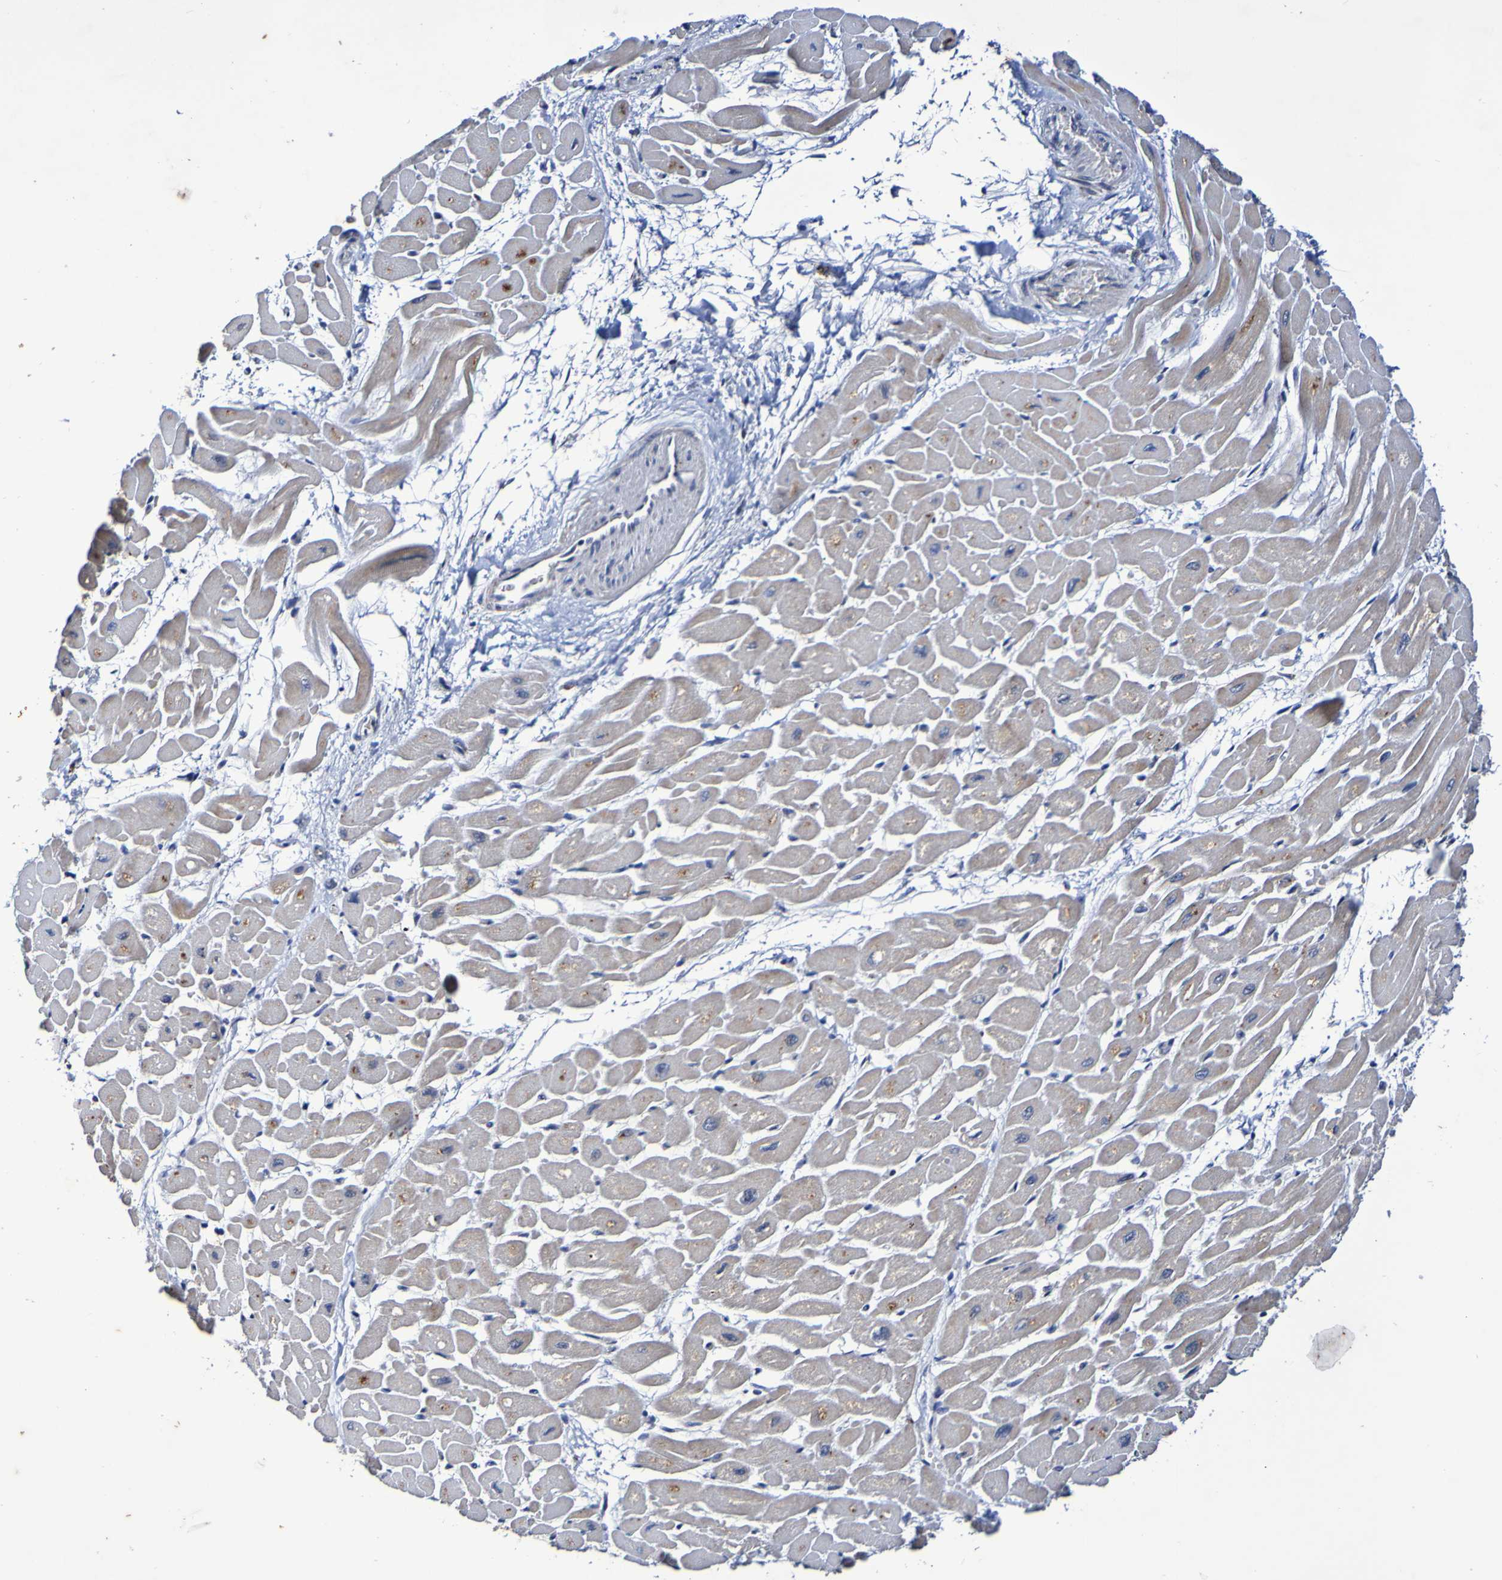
{"staining": {"intensity": "moderate", "quantity": ">75%", "location": "cytoplasmic/membranous"}, "tissue": "heart muscle", "cell_type": "Cardiomyocytes", "image_type": "normal", "snomed": [{"axis": "morphology", "description": "Normal tissue, NOS"}, {"axis": "topography", "description": "Heart"}], "caption": "Cardiomyocytes reveal moderate cytoplasmic/membranous positivity in about >75% of cells in benign heart muscle. The staining is performed using DAB brown chromogen to label protein expression. The nuclei are counter-stained blue using hematoxylin.", "gene": "PTP4A2", "patient": {"sex": "male", "age": 45}}